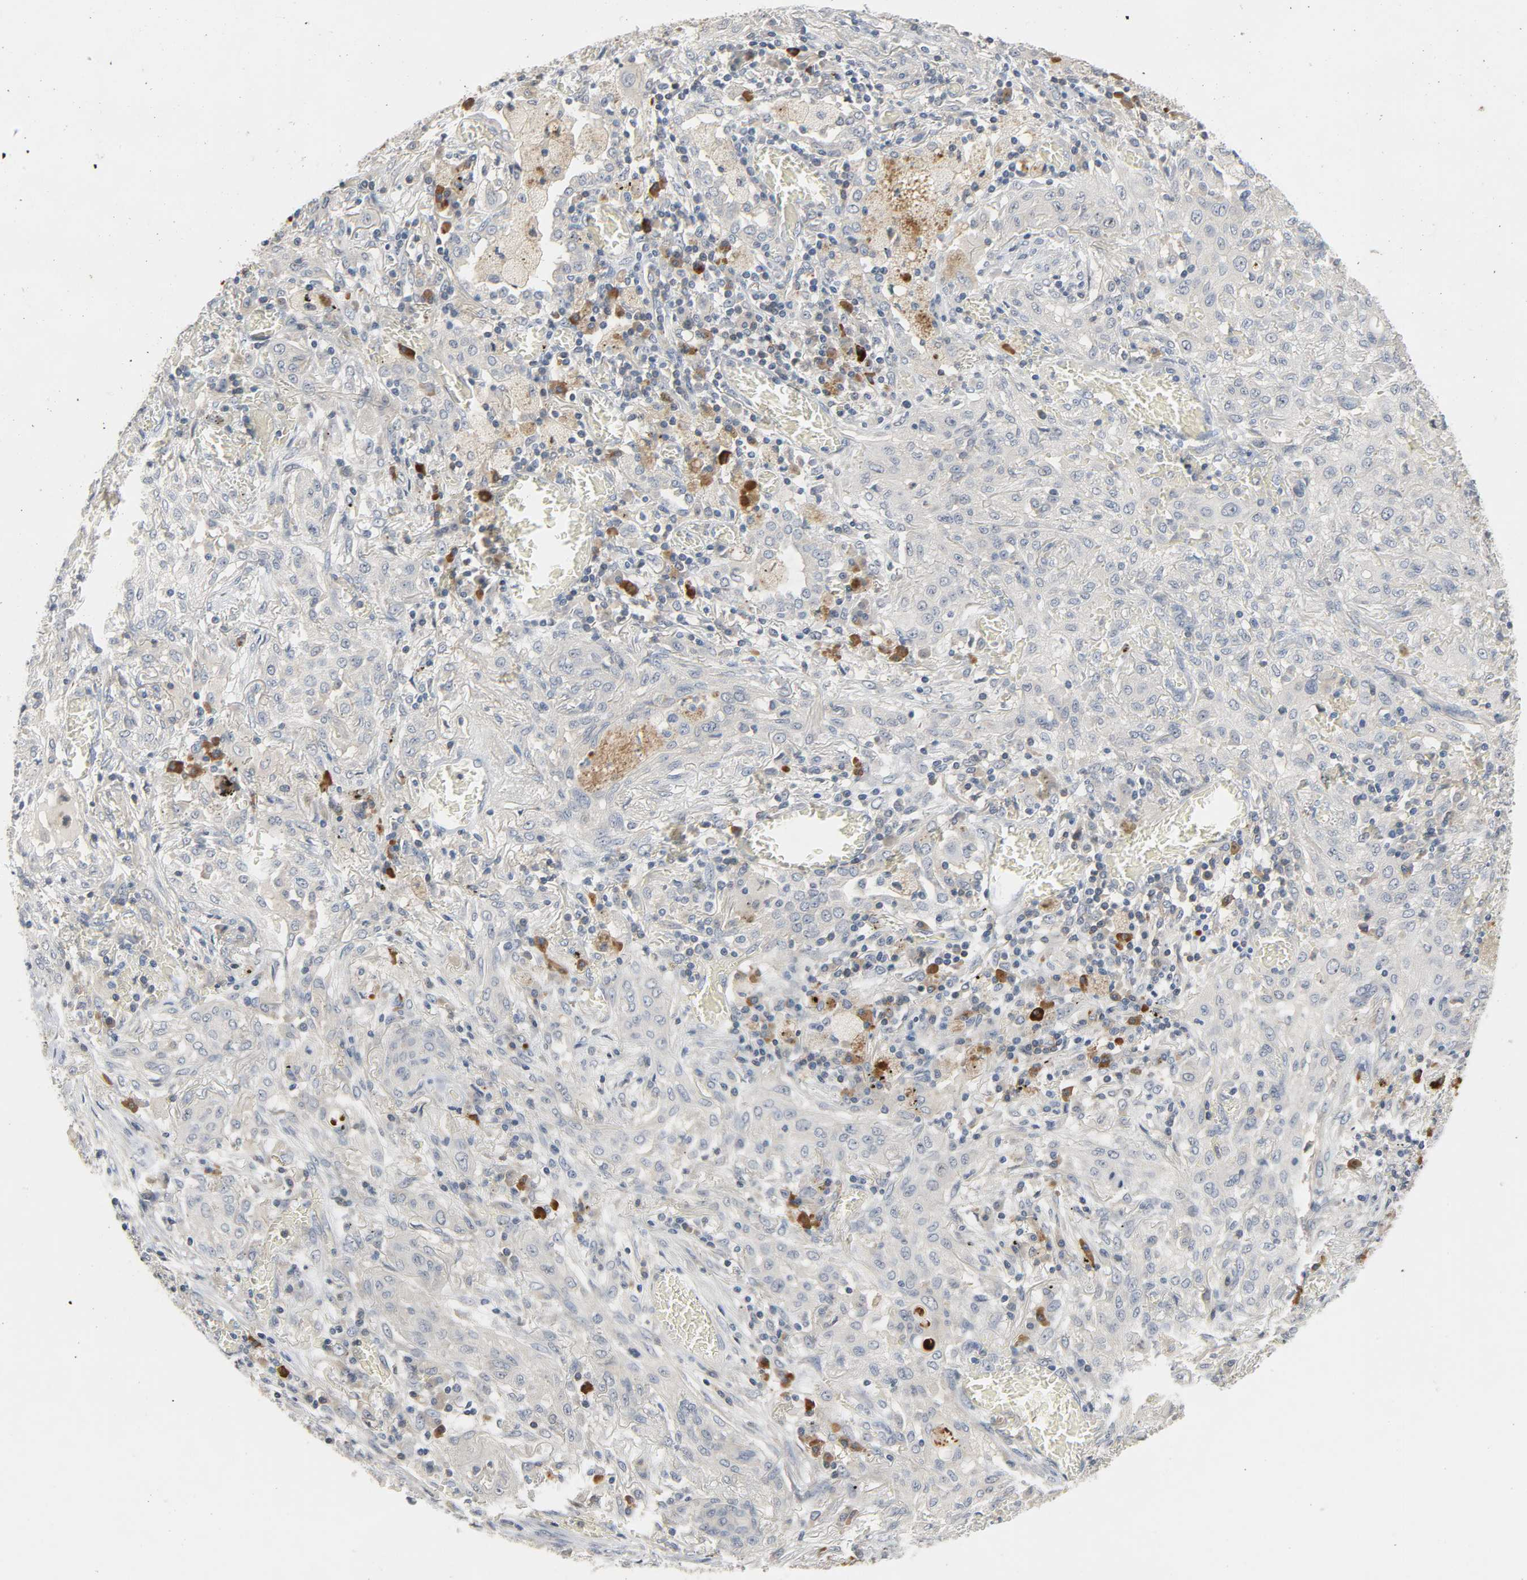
{"staining": {"intensity": "negative", "quantity": "none", "location": "none"}, "tissue": "lung cancer", "cell_type": "Tumor cells", "image_type": "cancer", "snomed": [{"axis": "morphology", "description": "Squamous cell carcinoma, NOS"}, {"axis": "topography", "description": "Lung"}], "caption": "Tumor cells show no significant staining in lung cancer (squamous cell carcinoma).", "gene": "CD4", "patient": {"sex": "female", "age": 47}}